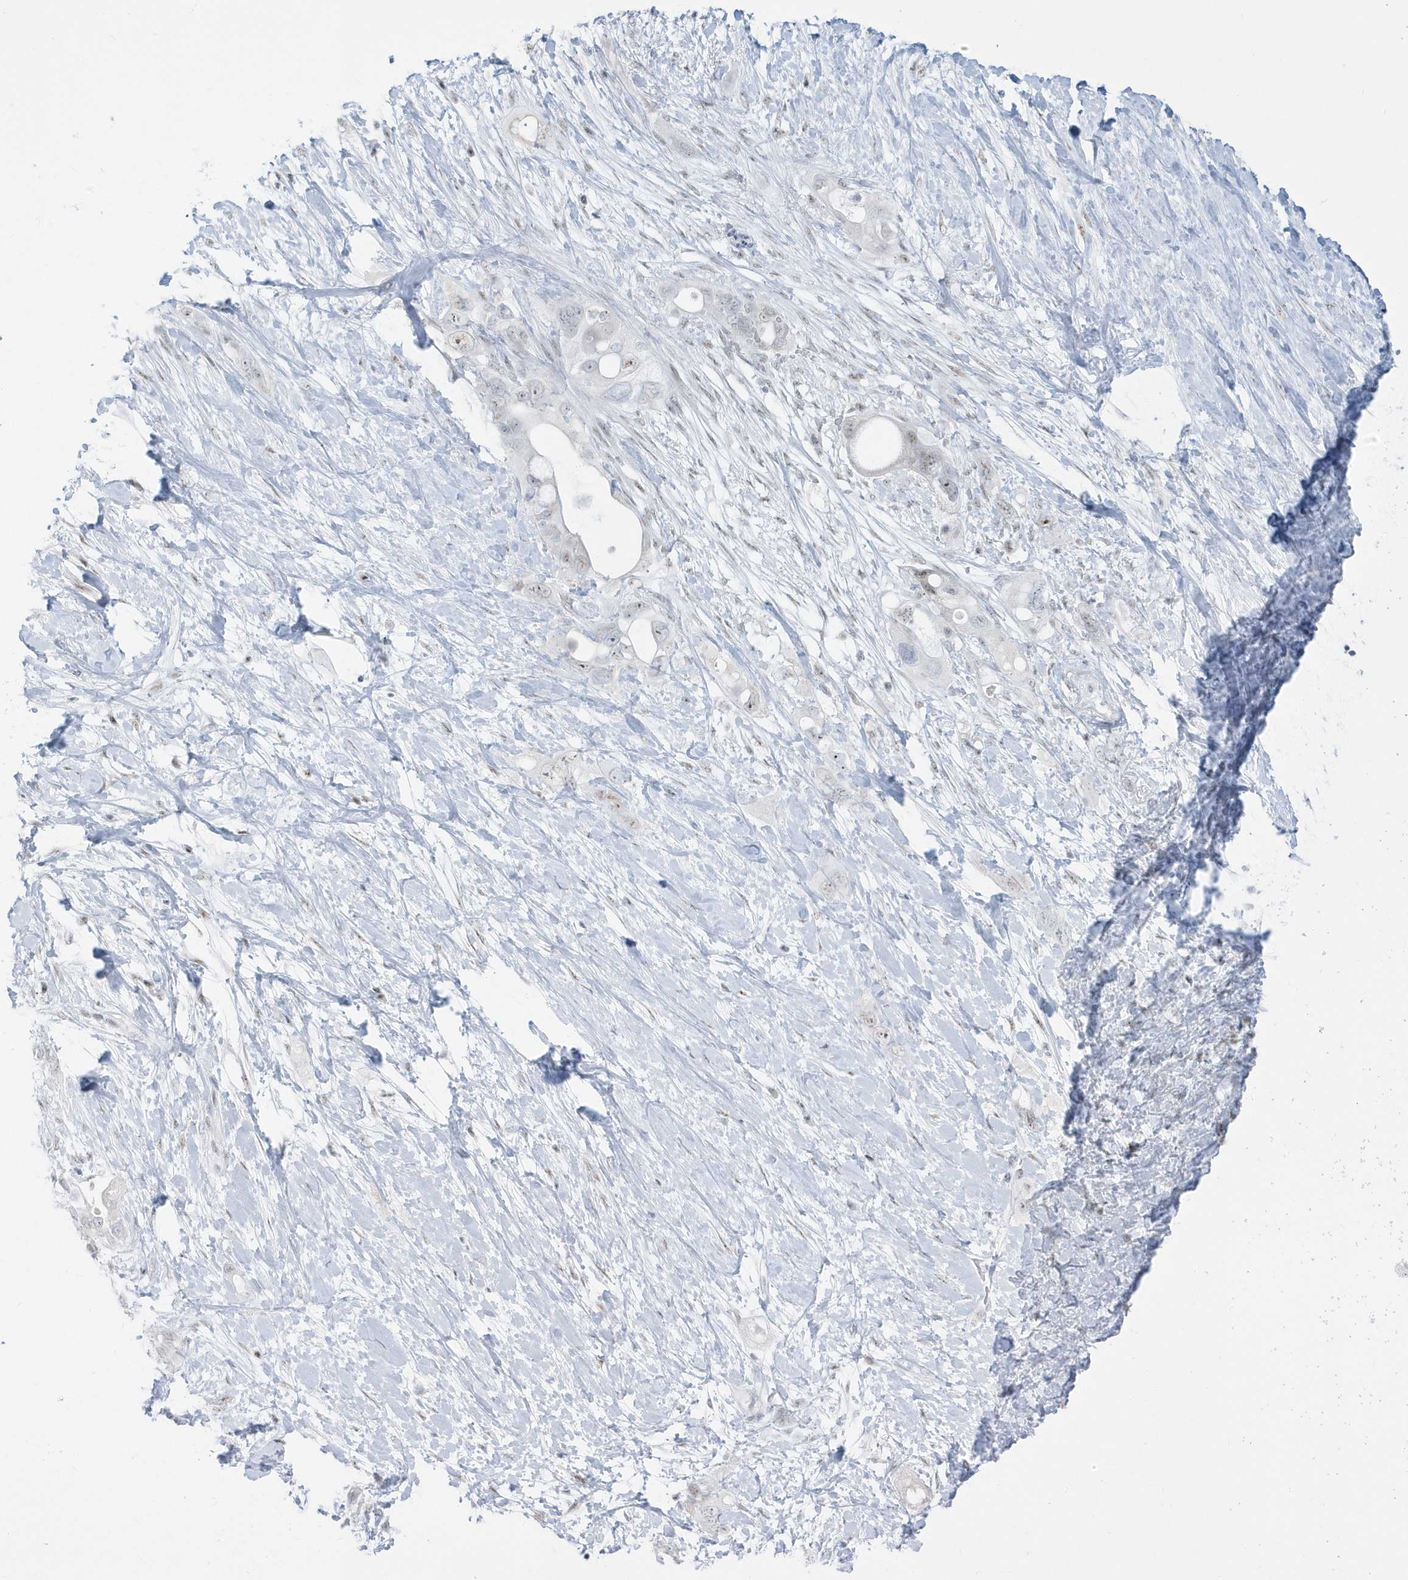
{"staining": {"intensity": "weak", "quantity": "25%-75%", "location": "nuclear"}, "tissue": "pancreatic cancer", "cell_type": "Tumor cells", "image_type": "cancer", "snomed": [{"axis": "morphology", "description": "Adenocarcinoma, NOS"}, {"axis": "topography", "description": "Pancreas"}], "caption": "Adenocarcinoma (pancreatic) tissue displays weak nuclear positivity in about 25%-75% of tumor cells, visualized by immunohistochemistry.", "gene": "PLEKHN1", "patient": {"sex": "female", "age": 56}}